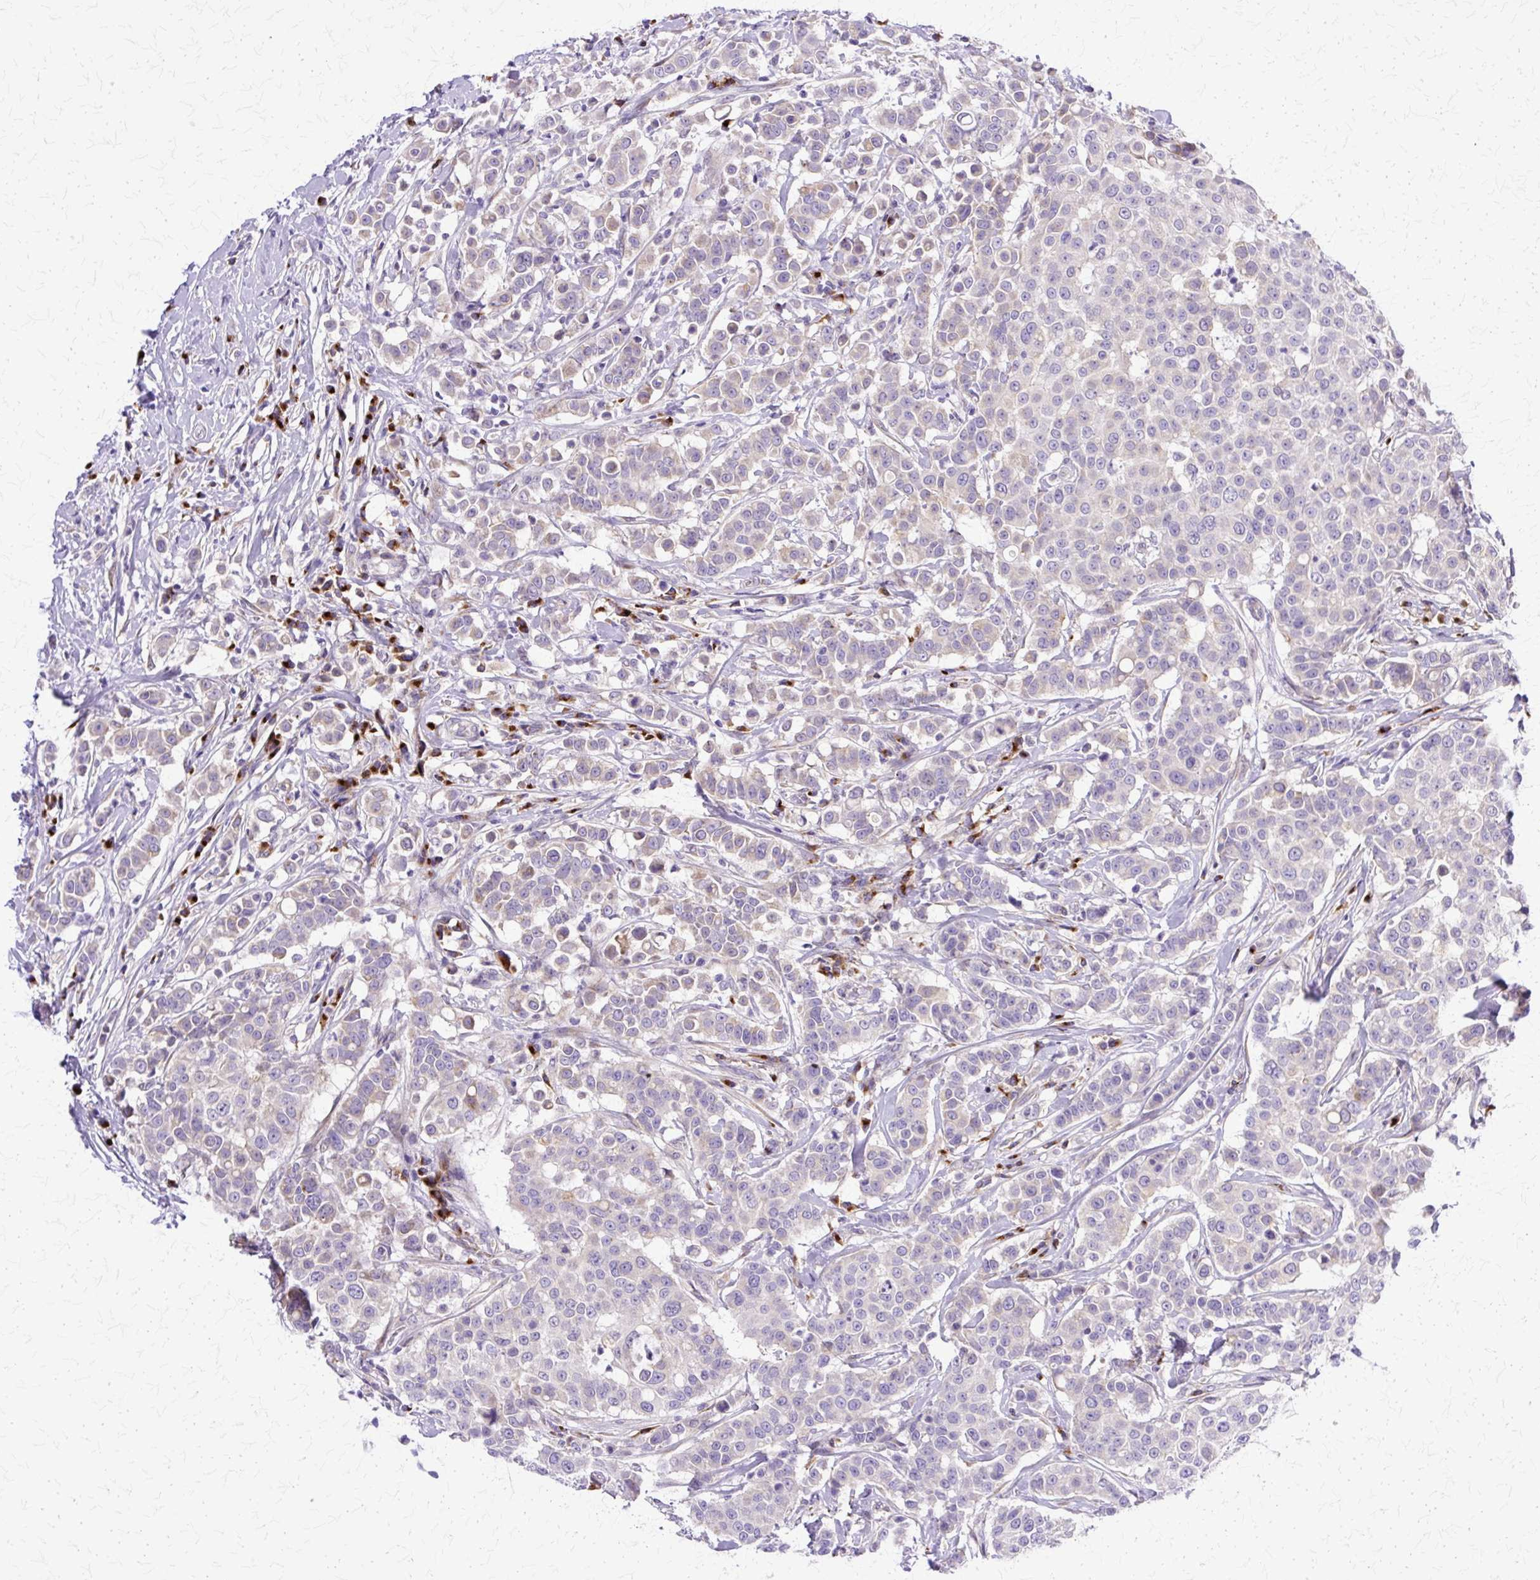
{"staining": {"intensity": "weak", "quantity": "<25%", "location": "cytoplasmic/membranous"}, "tissue": "breast cancer", "cell_type": "Tumor cells", "image_type": "cancer", "snomed": [{"axis": "morphology", "description": "Duct carcinoma"}, {"axis": "topography", "description": "Breast"}], "caption": "Human breast cancer stained for a protein using immunohistochemistry shows no staining in tumor cells.", "gene": "TBC1D3G", "patient": {"sex": "female", "age": 27}}